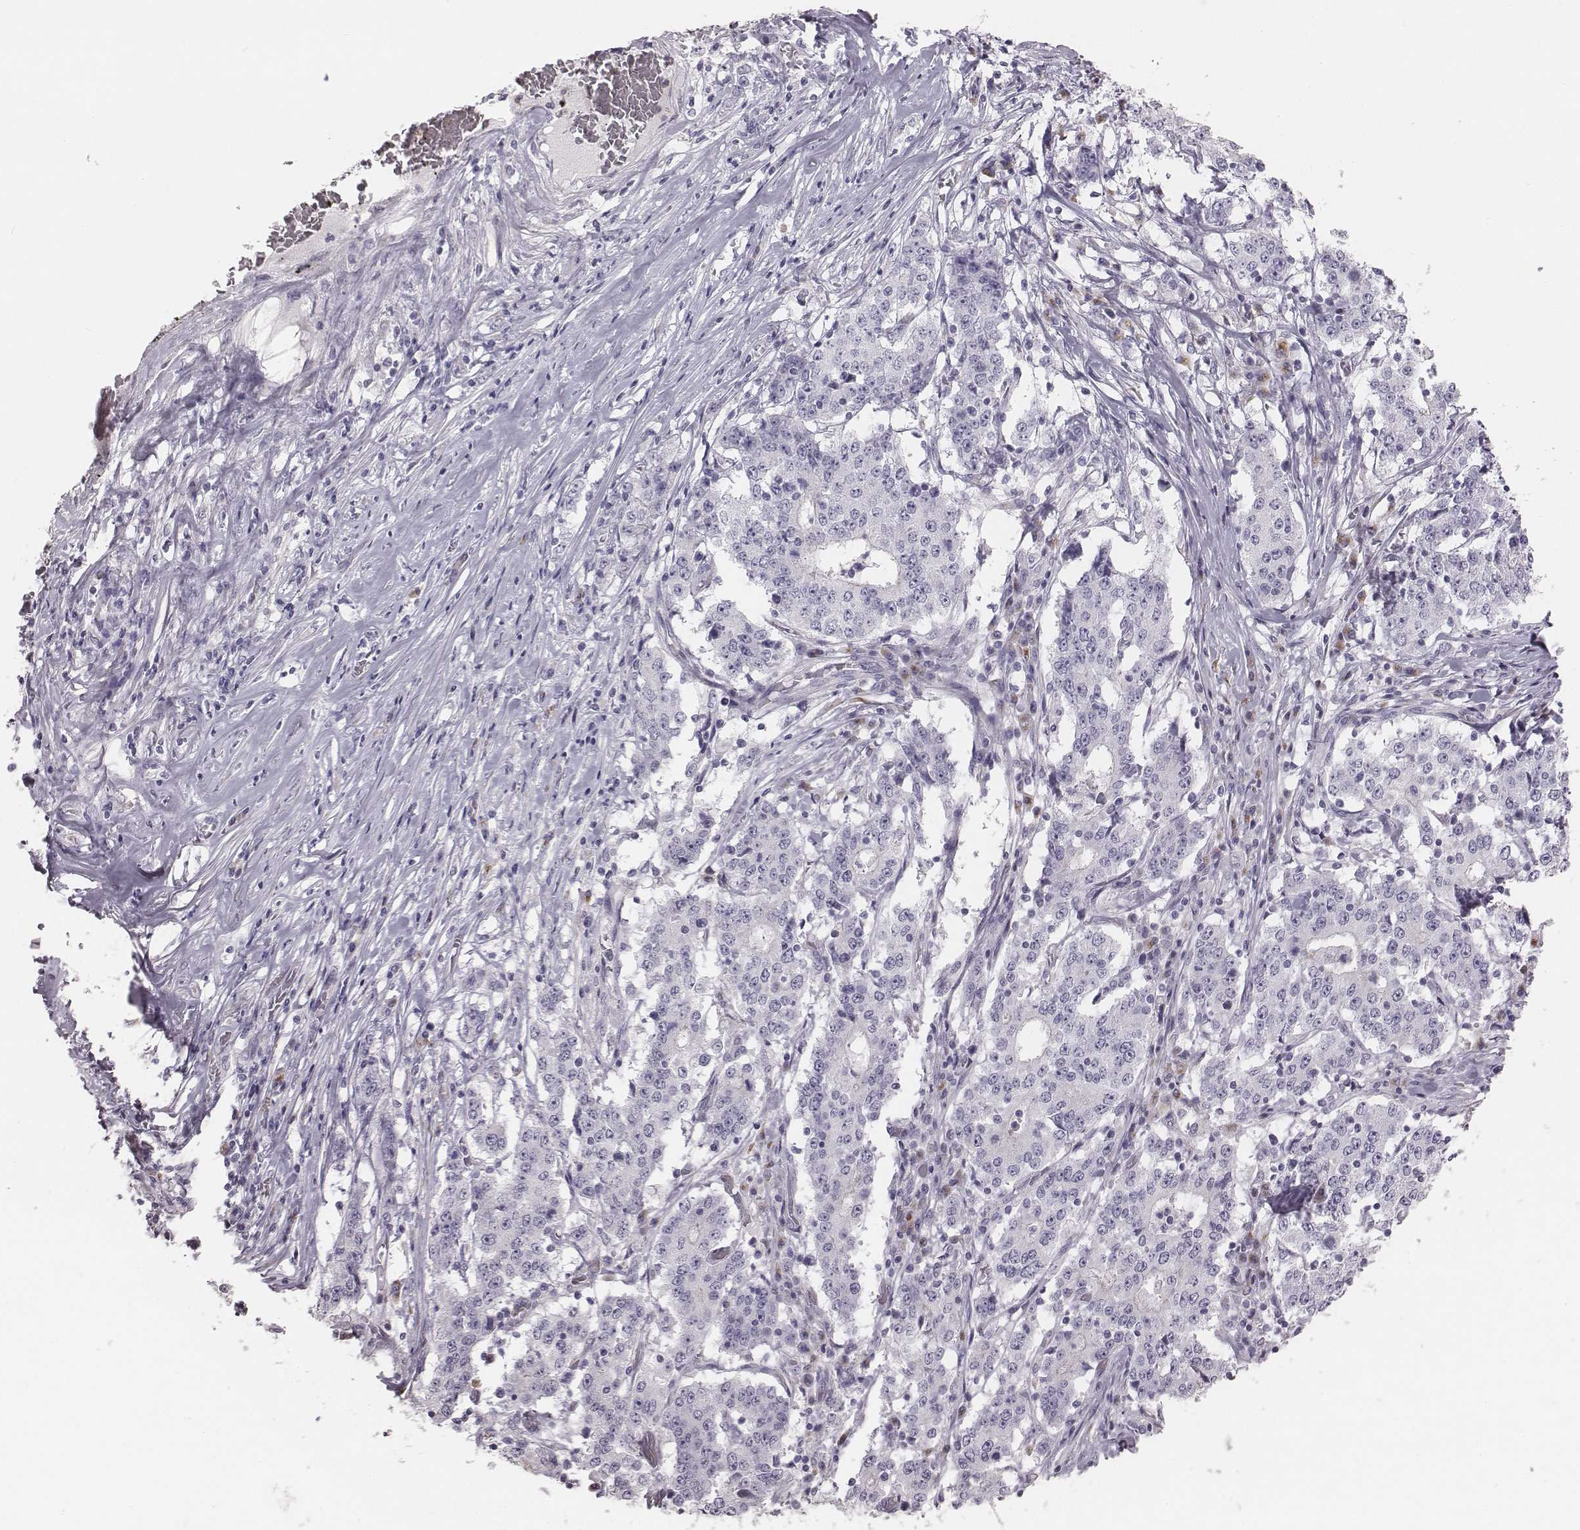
{"staining": {"intensity": "negative", "quantity": "none", "location": "none"}, "tissue": "stomach cancer", "cell_type": "Tumor cells", "image_type": "cancer", "snomed": [{"axis": "morphology", "description": "Adenocarcinoma, NOS"}, {"axis": "topography", "description": "Stomach"}], "caption": "High power microscopy micrograph of an immunohistochemistry (IHC) photomicrograph of adenocarcinoma (stomach), revealing no significant positivity in tumor cells. The staining is performed using DAB brown chromogen with nuclei counter-stained in using hematoxylin.", "gene": "C6orf58", "patient": {"sex": "male", "age": 59}}